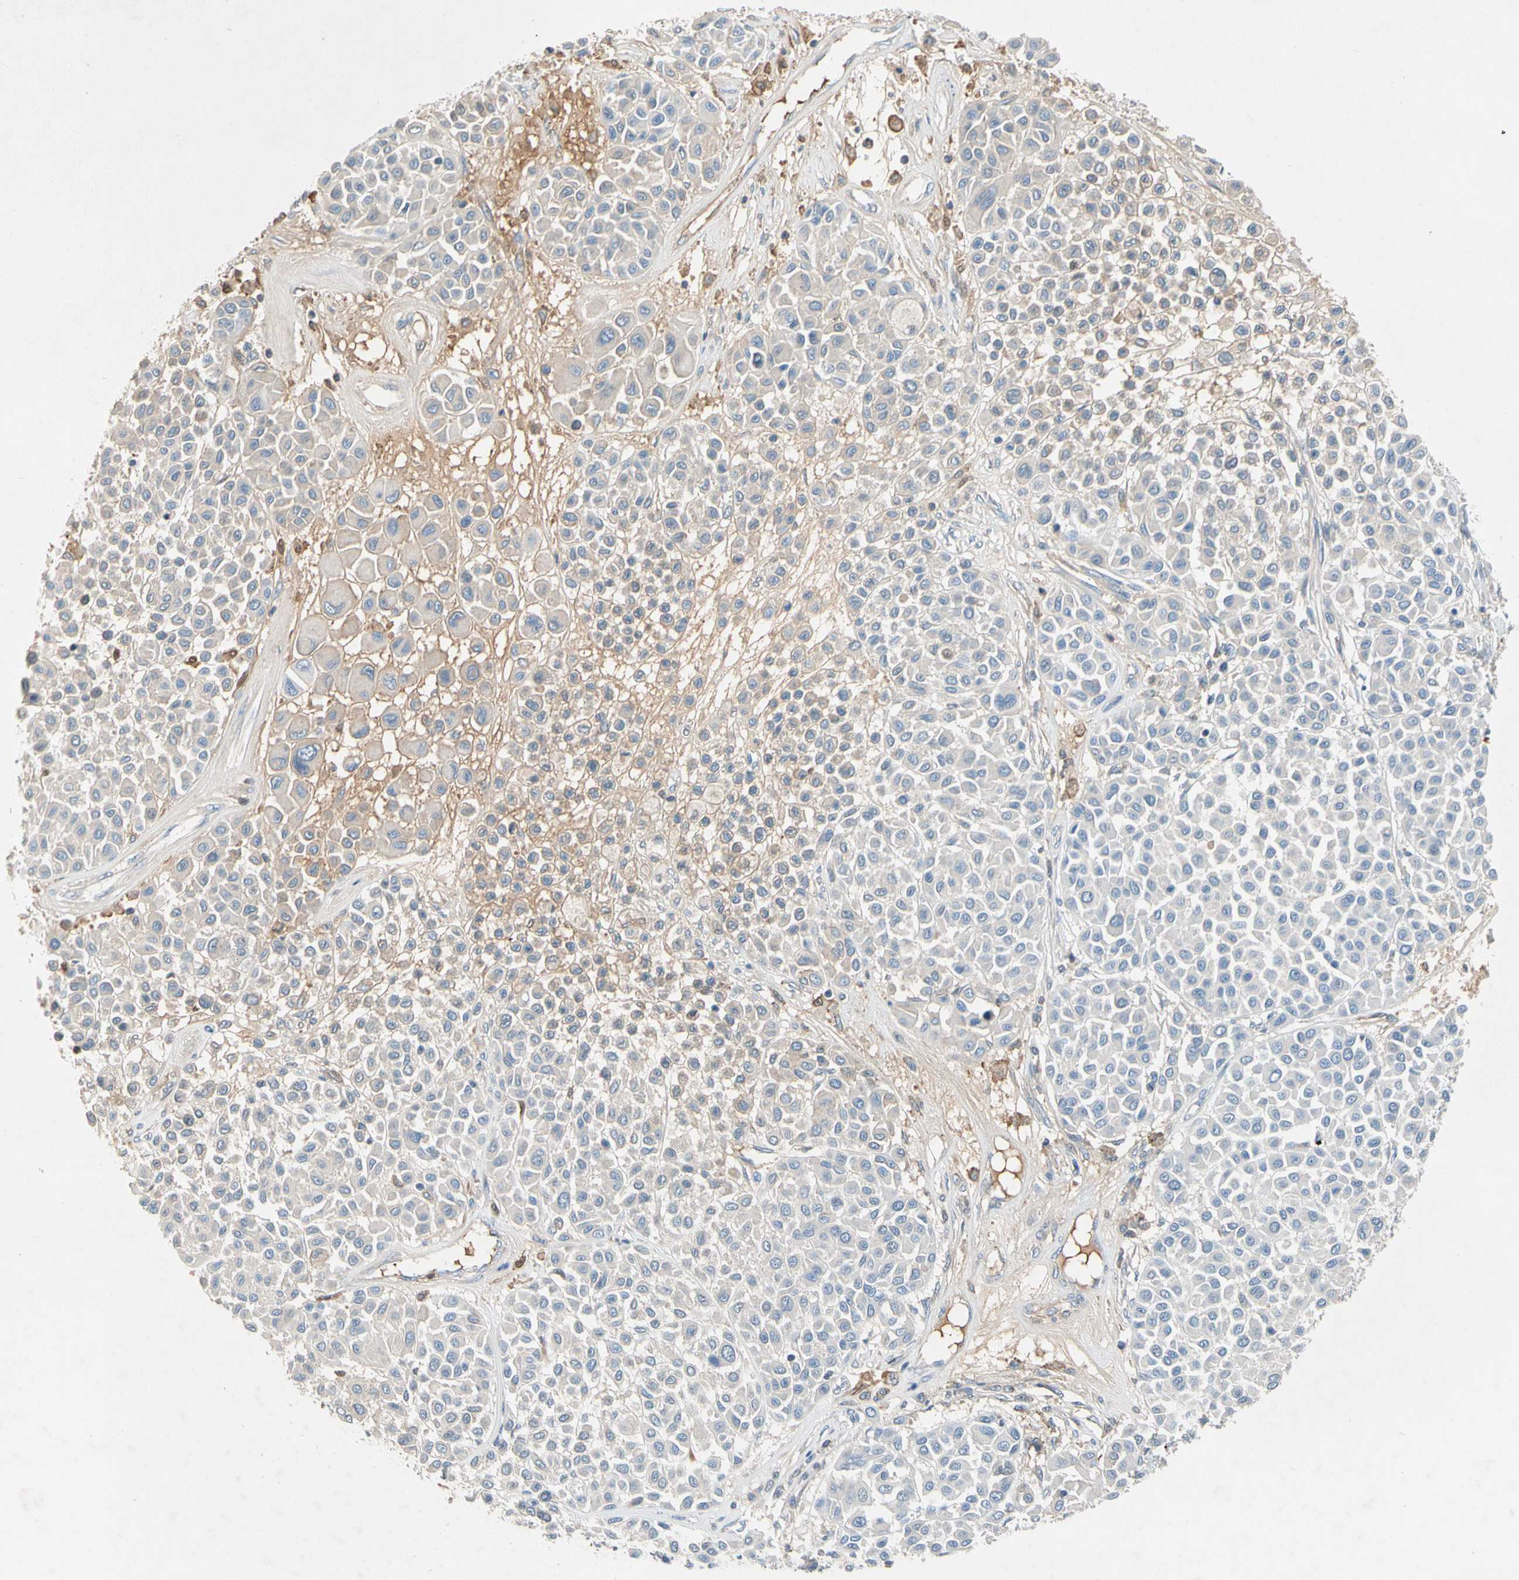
{"staining": {"intensity": "negative", "quantity": "none", "location": "none"}, "tissue": "melanoma", "cell_type": "Tumor cells", "image_type": "cancer", "snomed": [{"axis": "morphology", "description": "Malignant melanoma, Metastatic site"}, {"axis": "topography", "description": "Soft tissue"}], "caption": "Malignant melanoma (metastatic site) was stained to show a protein in brown. There is no significant positivity in tumor cells. (DAB immunohistochemistry (IHC) visualized using brightfield microscopy, high magnification).", "gene": "NDFIP2", "patient": {"sex": "male", "age": 41}}